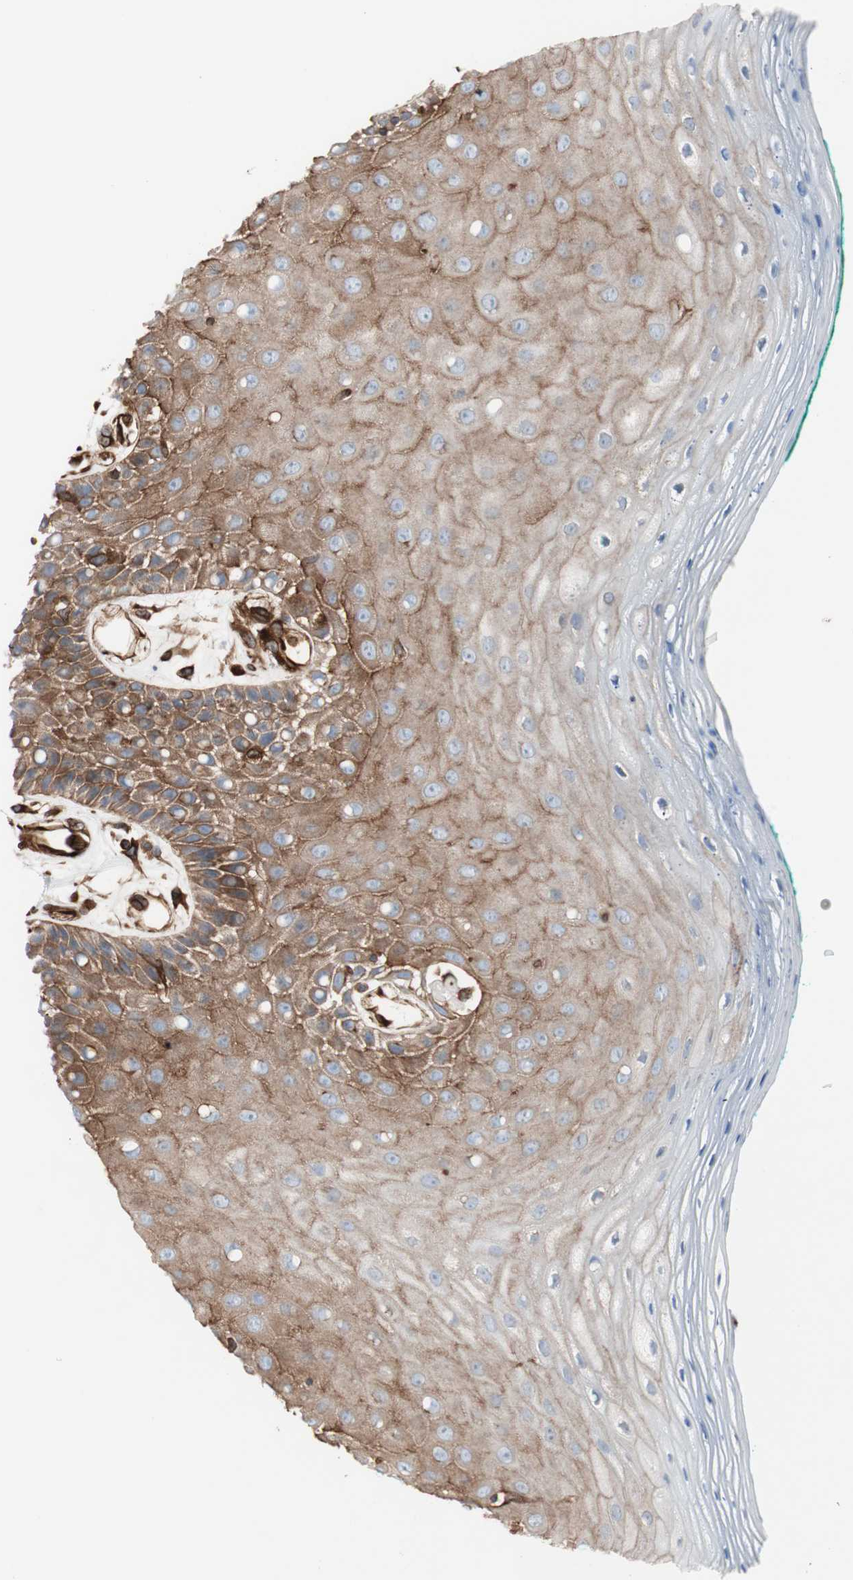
{"staining": {"intensity": "moderate", "quantity": ">75%", "location": "cytoplasmic/membranous"}, "tissue": "oral mucosa", "cell_type": "Squamous epithelial cells", "image_type": "normal", "snomed": [{"axis": "morphology", "description": "Normal tissue, NOS"}, {"axis": "morphology", "description": "Squamous cell carcinoma, NOS"}, {"axis": "topography", "description": "Skeletal muscle"}, {"axis": "topography", "description": "Oral tissue"}, {"axis": "topography", "description": "Head-Neck"}], "caption": "Immunohistochemical staining of unremarkable human oral mucosa exhibits moderate cytoplasmic/membranous protein positivity in approximately >75% of squamous epithelial cells. (brown staining indicates protein expression, while blue staining denotes nuclei).", "gene": "TCTA", "patient": {"sex": "female", "age": 84}}